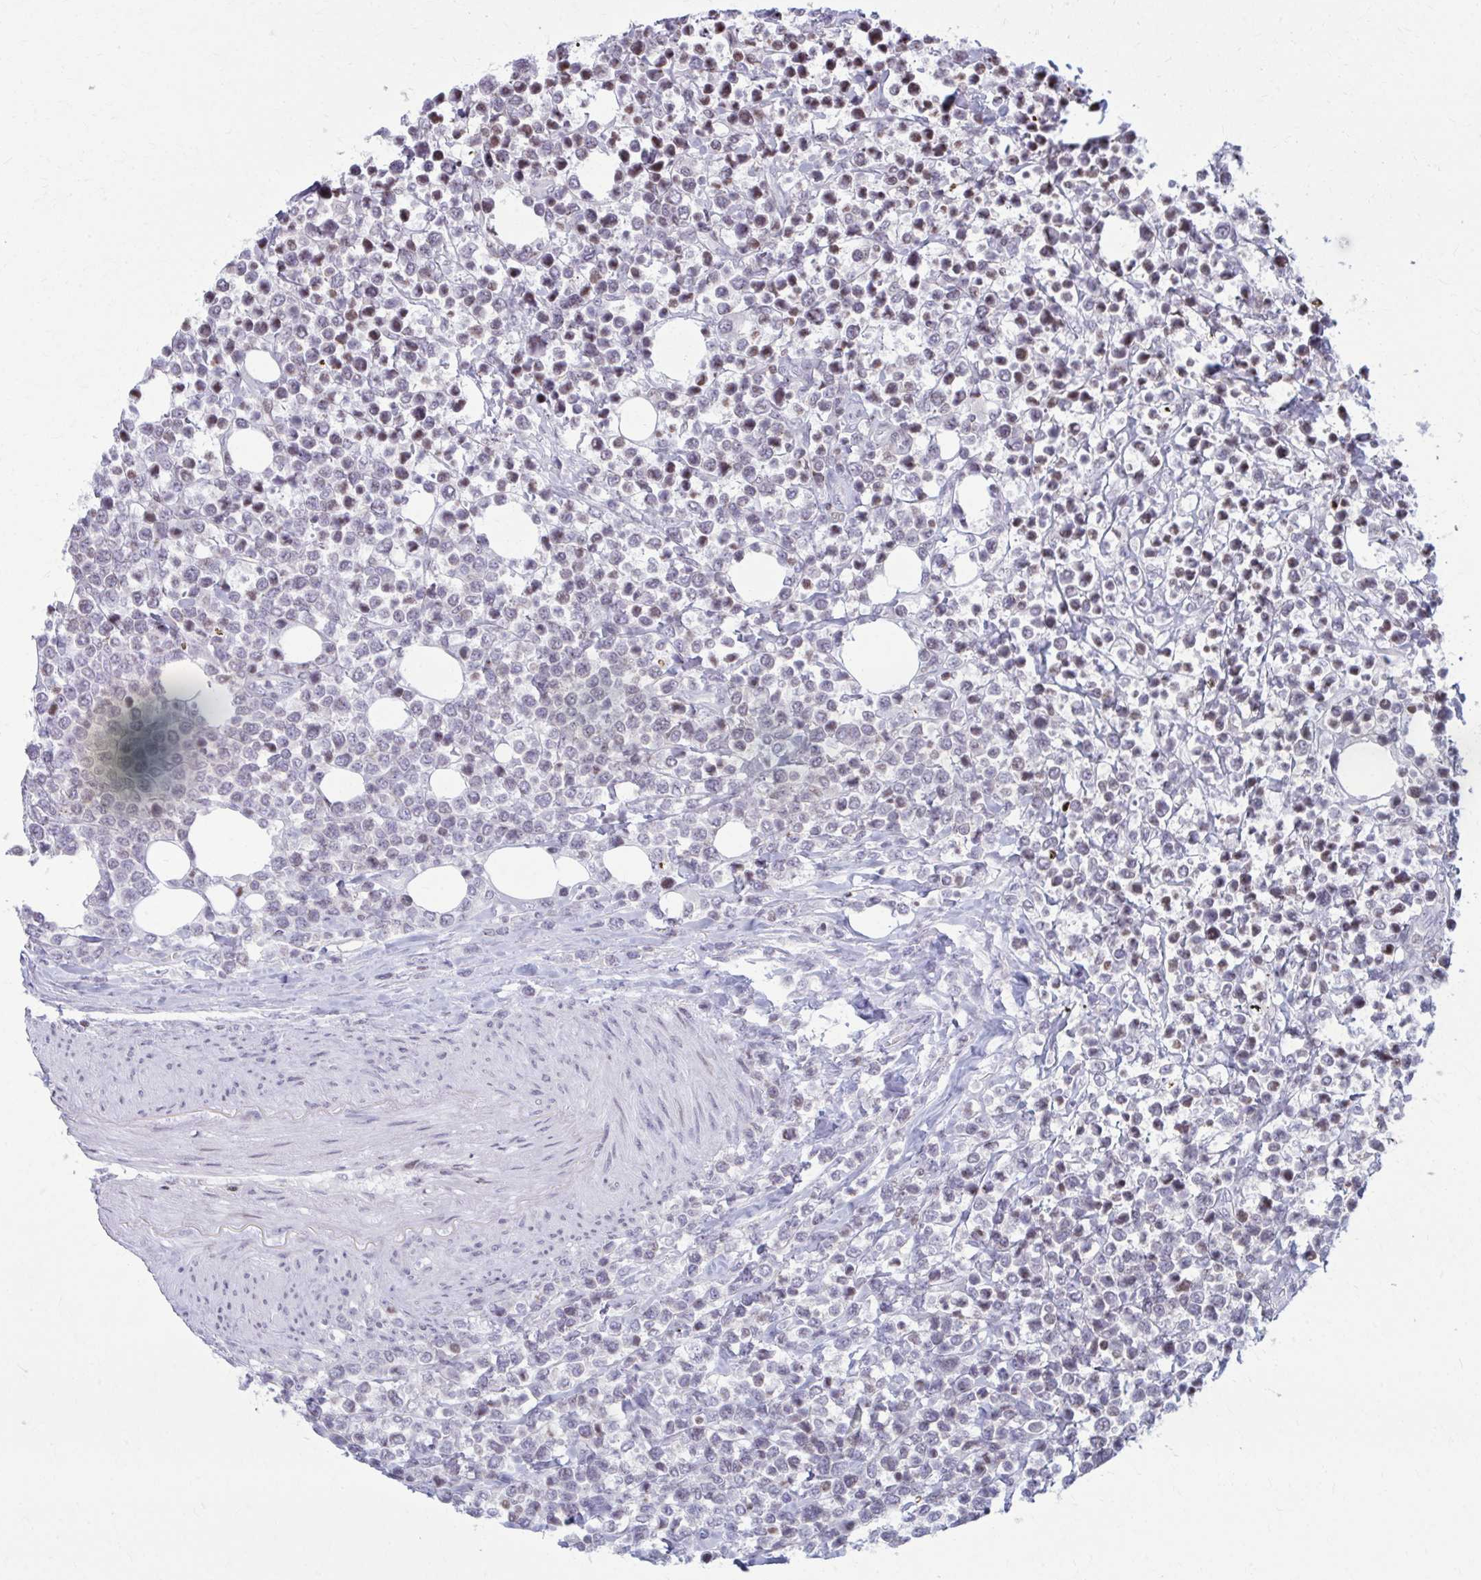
{"staining": {"intensity": "weak", "quantity": "<25%", "location": "nuclear"}, "tissue": "lymphoma", "cell_type": "Tumor cells", "image_type": "cancer", "snomed": [{"axis": "morphology", "description": "Malignant lymphoma, non-Hodgkin's type, Low grade"}, {"axis": "topography", "description": "Lymph node"}], "caption": "Protein analysis of lymphoma displays no significant staining in tumor cells.", "gene": "AP5M1", "patient": {"sex": "male", "age": 60}}